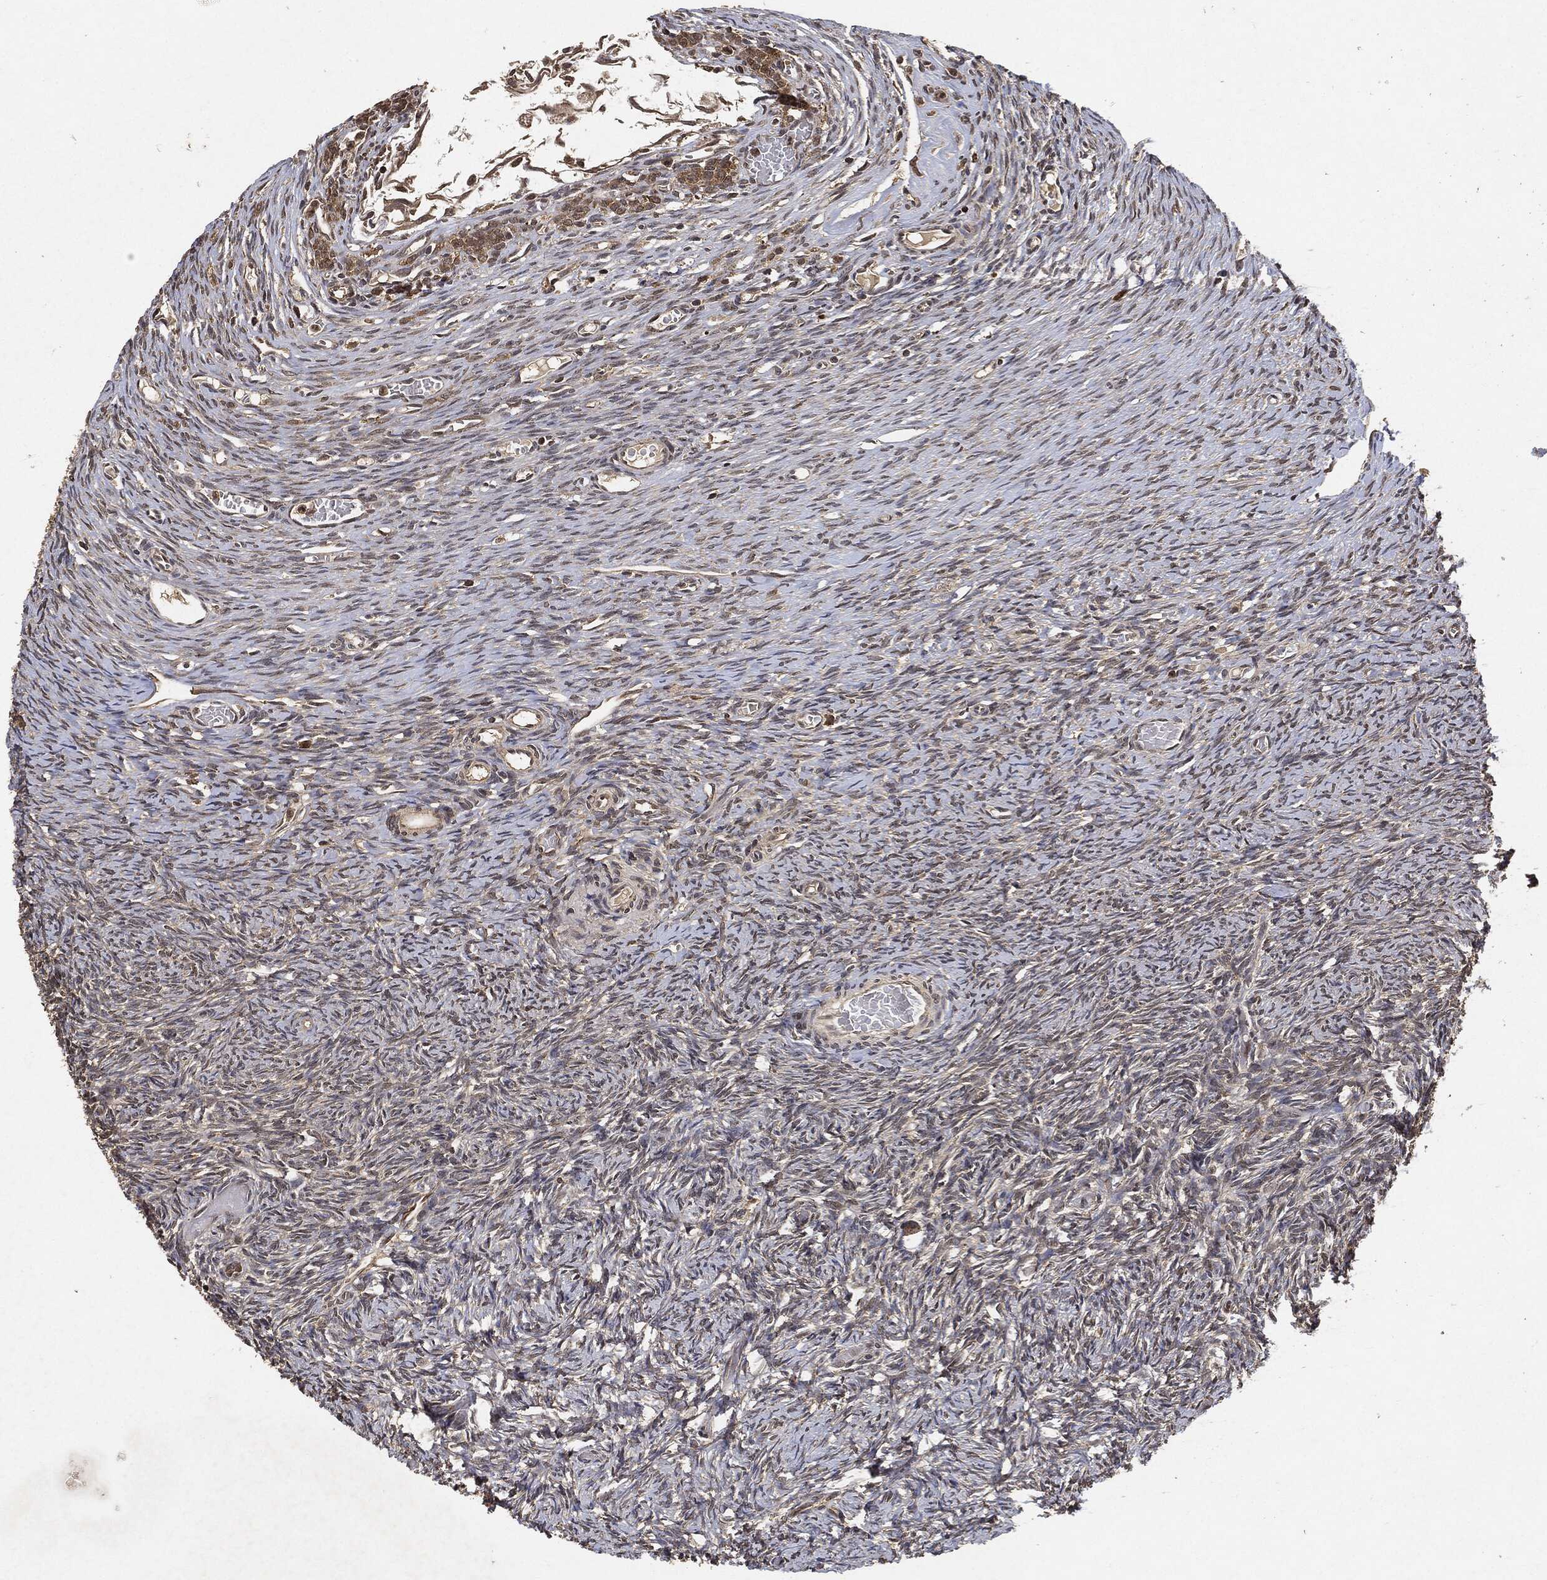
{"staining": {"intensity": "negative", "quantity": "none", "location": "none"}, "tissue": "ovary", "cell_type": "Follicle cells", "image_type": "normal", "snomed": [{"axis": "morphology", "description": "Normal tissue, NOS"}, {"axis": "topography", "description": "Ovary"}], "caption": "High magnification brightfield microscopy of normal ovary stained with DAB (brown) and counterstained with hematoxylin (blue): follicle cells show no significant expression.", "gene": "ZNF226", "patient": {"sex": "female", "age": 39}}